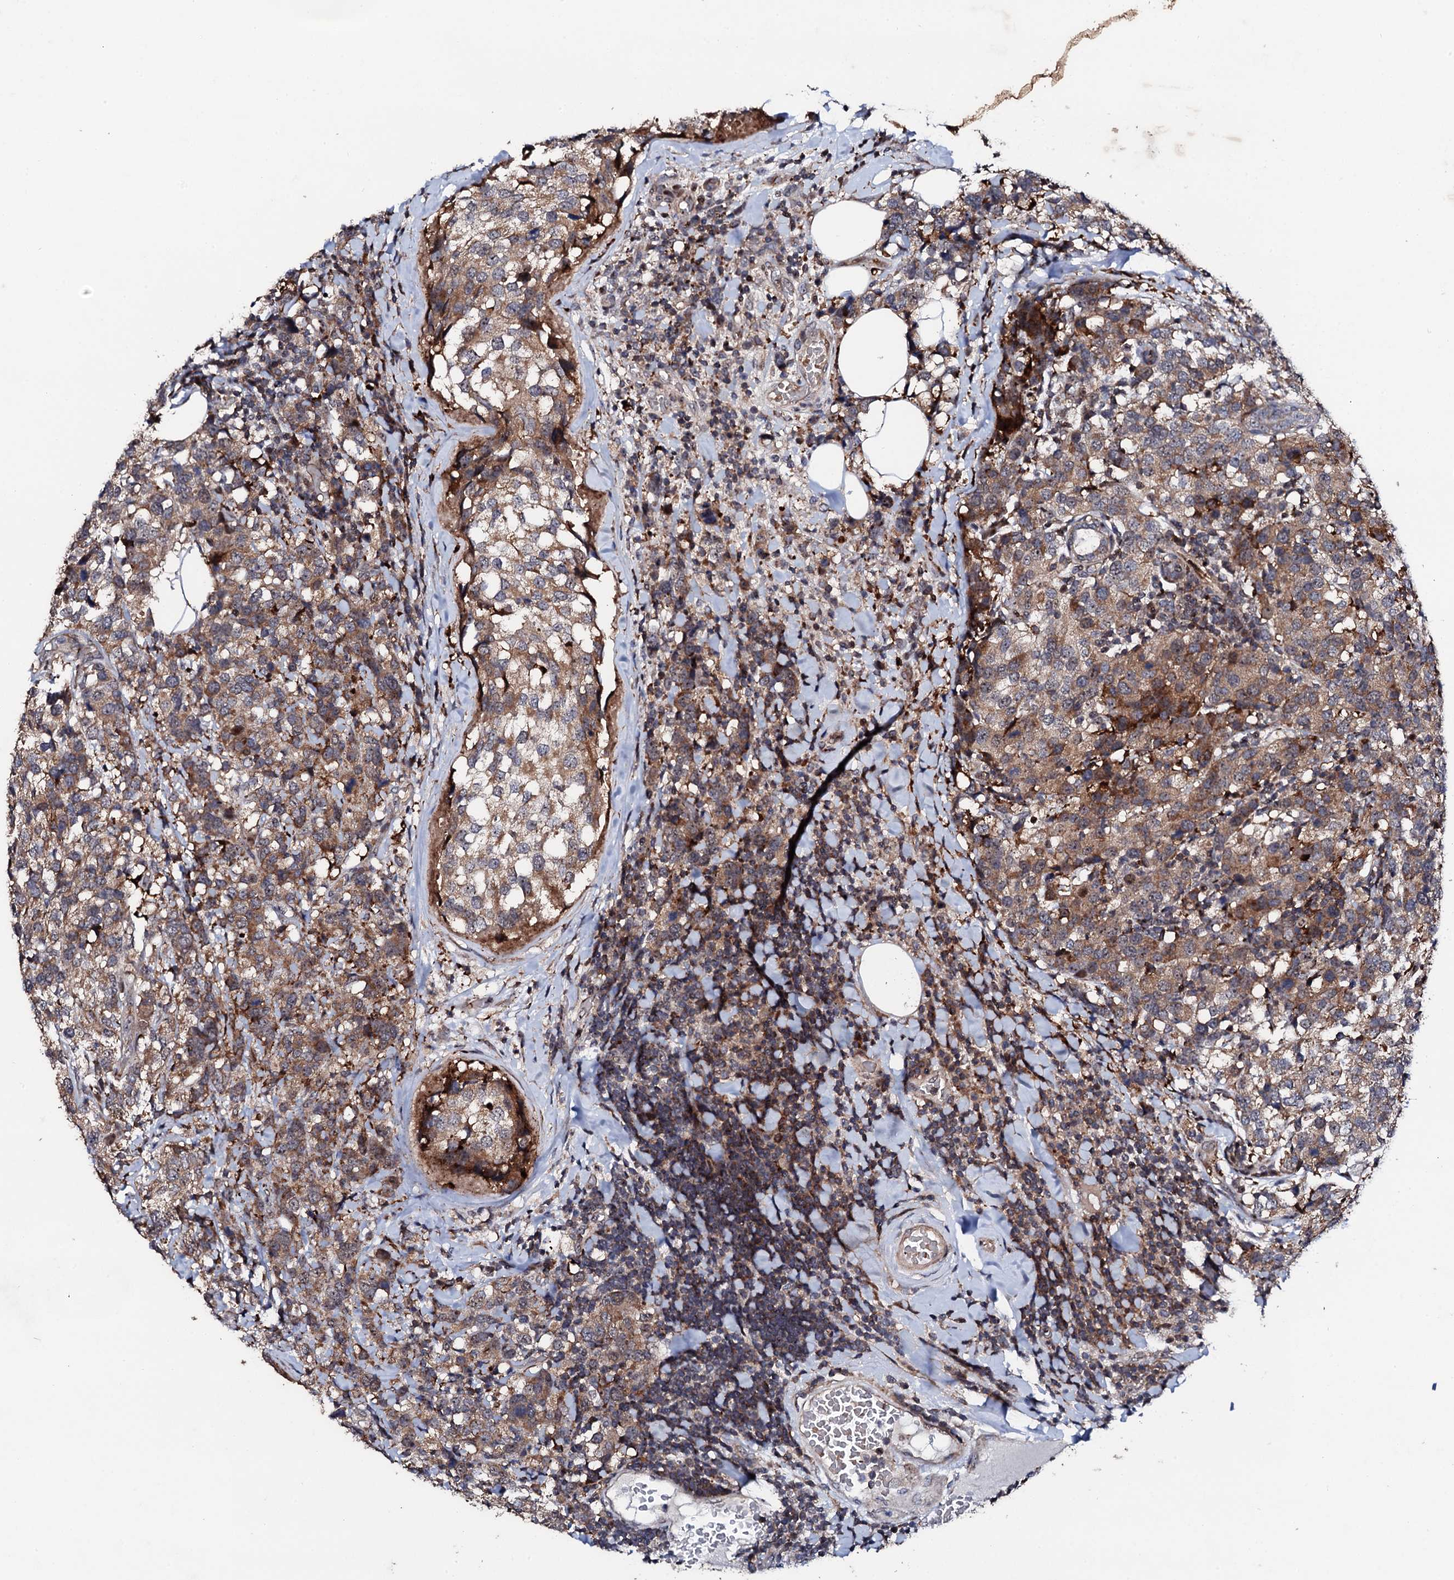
{"staining": {"intensity": "moderate", "quantity": ">75%", "location": "cytoplasmic/membranous"}, "tissue": "breast cancer", "cell_type": "Tumor cells", "image_type": "cancer", "snomed": [{"axis": "morphology", "description": "Lobular carcinoma"}, {"axis": "topography", "description": "Breast"}], "caption": "DAB (3,3'-diaminobenzidine) immunohistochemical staining of breast lobular carcinoma displays moderate cytoplasmic/membranous protein staining in about >75% of tumor cells.", "gene": "GTPBP4", "patient": {"sex": "female", "age": 59}}